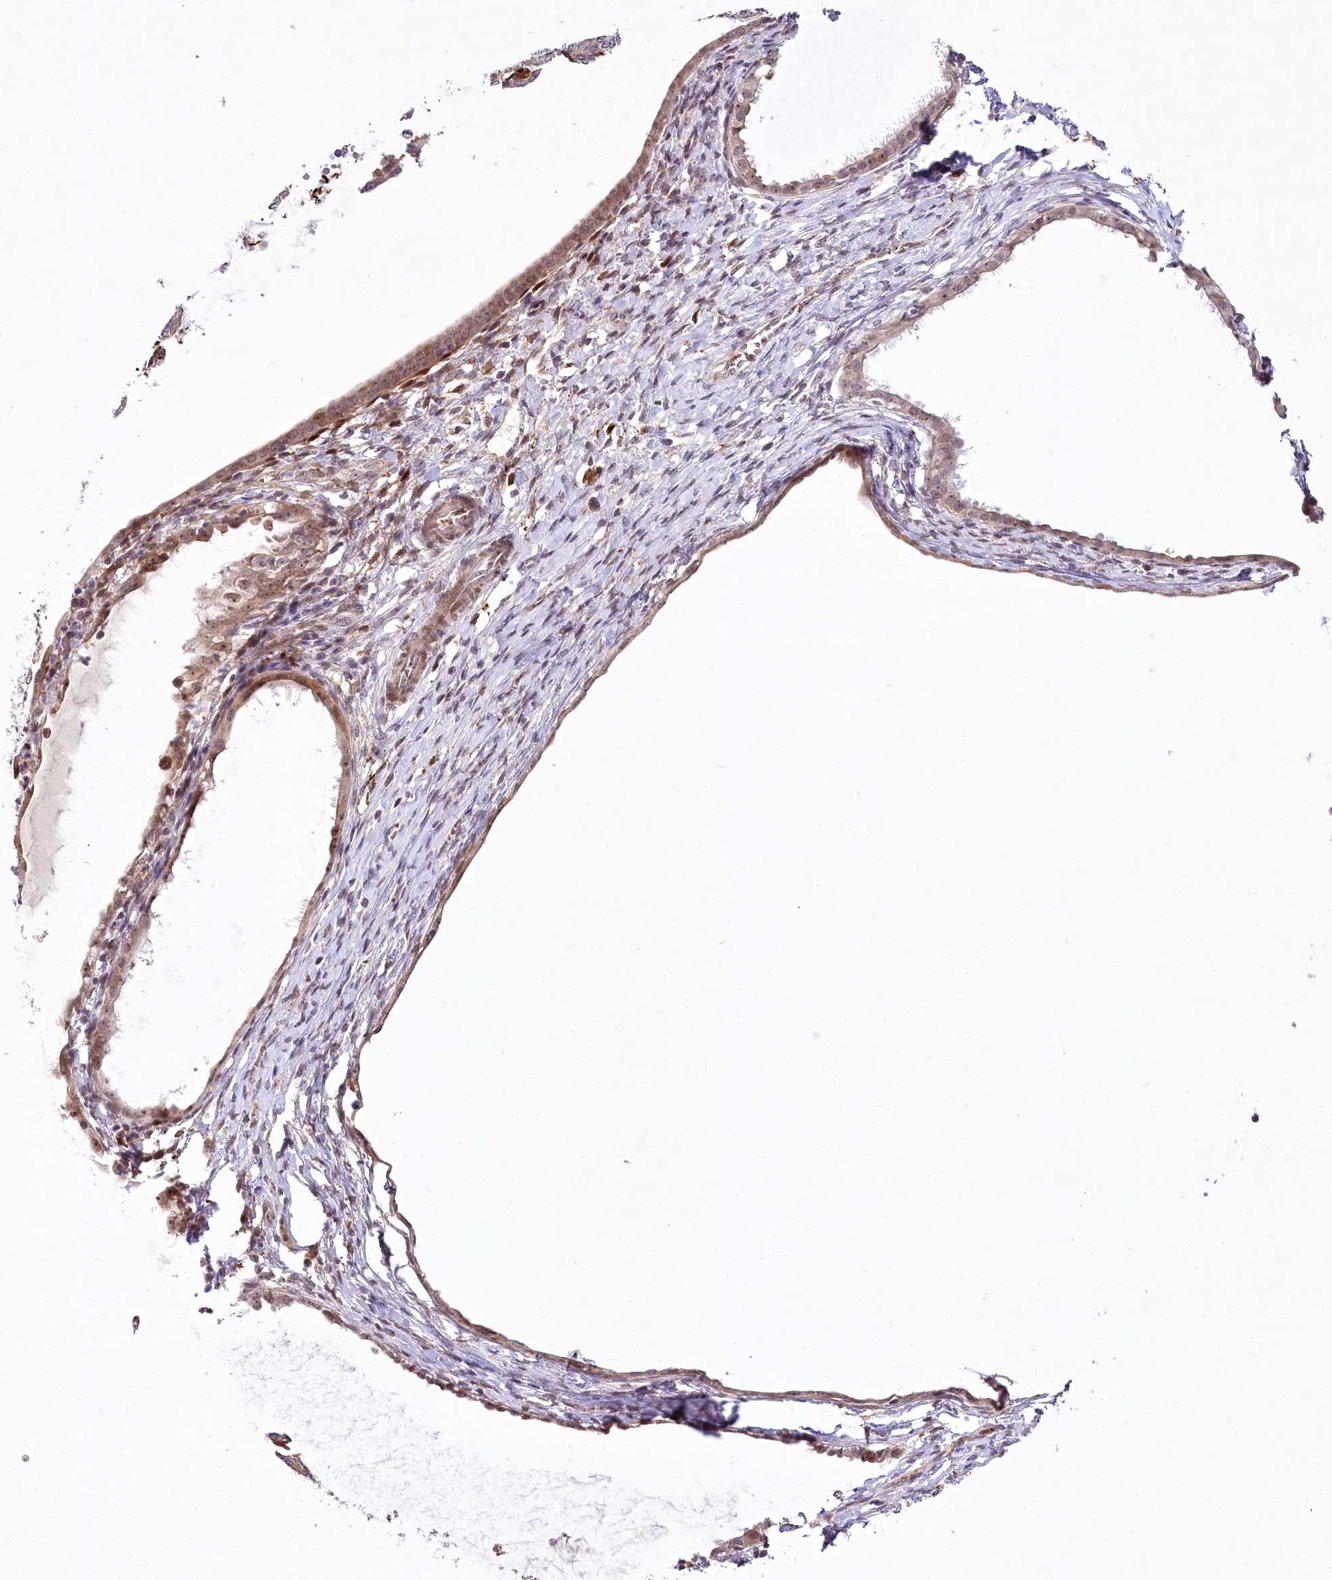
{"staining": {"intensity": "moderate", "quantity": ">75%", "location": "cytoplasmic/membranous"}, "tissue": "endometrial cancer", "cell_type": "Tumor cells", "image_type": "cancer", "snomed": [{"axis": "morphology", "description": "Adenocarcinoma, NOS"}, {"axis": "topography", "description": "Endometrium"}], "caption": "Protein expression analysis of human endometrial cancer (adenocarcinoma) reveals moderate cytoplasmic/membranous staining in approximately >75% of tumor cells.", "gene": "WDR36", "patient": {"sex": "female", "age": 58}}